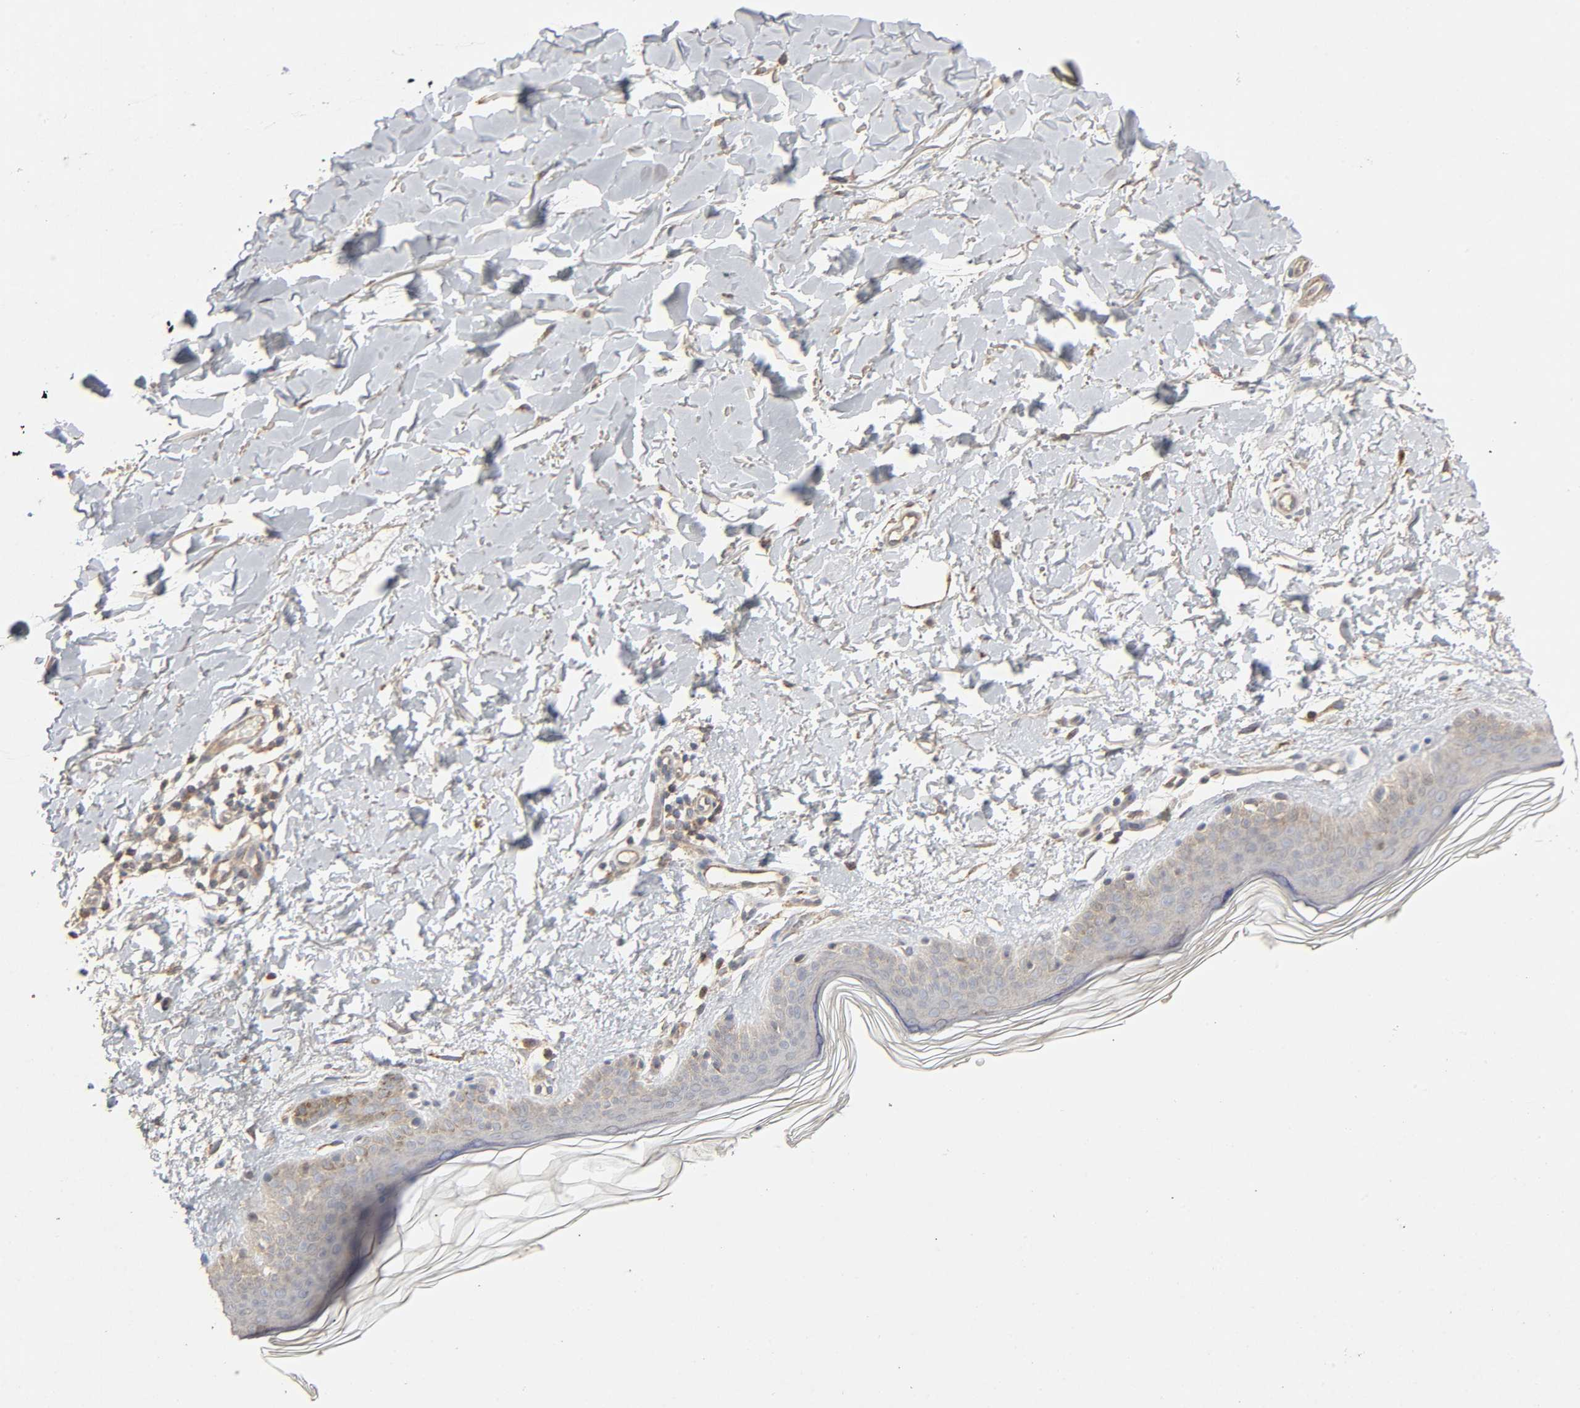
{"staining": {"intensity": "weak", "quantity": ">75%", "location": "cytoplasmic/membranous"}, "tissue": "skin", "cell_type": "Fibroblasts", "image_type": "normal", "snomed": [{"axis": "morphology", "description": "Normal tissue, NOS"}, {"axis": "topography", "description": "Skin"}], "caption": "Immunohistochemical staining of normal skin demonstrates >75% levels of weak cytoplasmic/membranous protein staining in approximately >75% of fibroblasts.", "gene": "CDK6", "patient": {"sex": "female", "age": 56}}